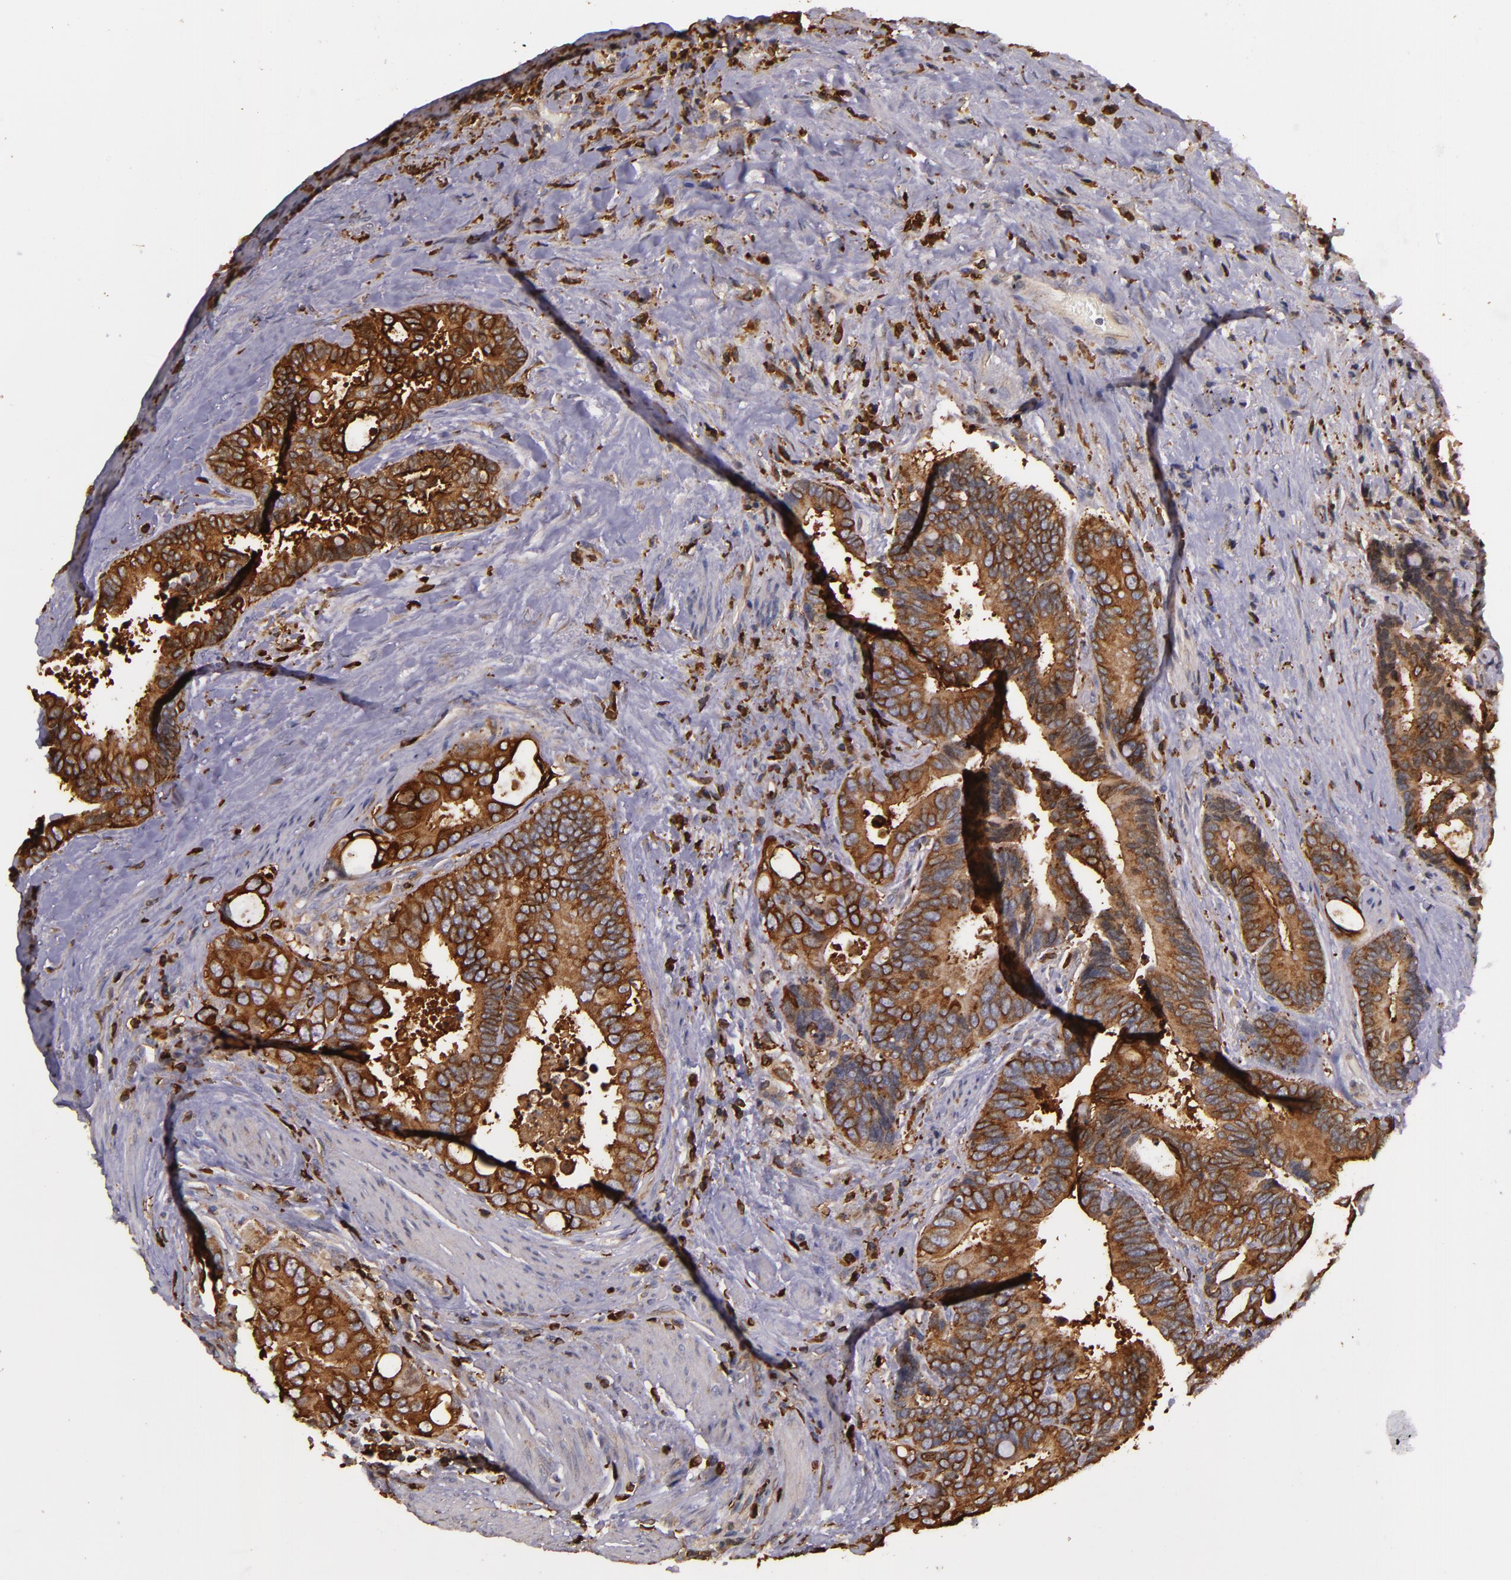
{"staining": {"intensity": "strong", "quantity": ">75%", "location": "cytoplasmic/membranous"}, "tissue": "colorectal cancer", "cell_type": "Tumor cells", "image_type": "cancer", "snomed": [{"axis": "morphology", "description": "Adenocarcinoma, NOS"}, {"axis": "topography", "description": "Rectum"}], "caption": "DAB immunohistochemical staining of colorectal adenocarcinoma reveals strong cytoplasmic/membranous protein positivity in approximately >75% of tumor cells.", "gene": "SLC9A3R1", "patient": {"sex": "female", "age": 67}}